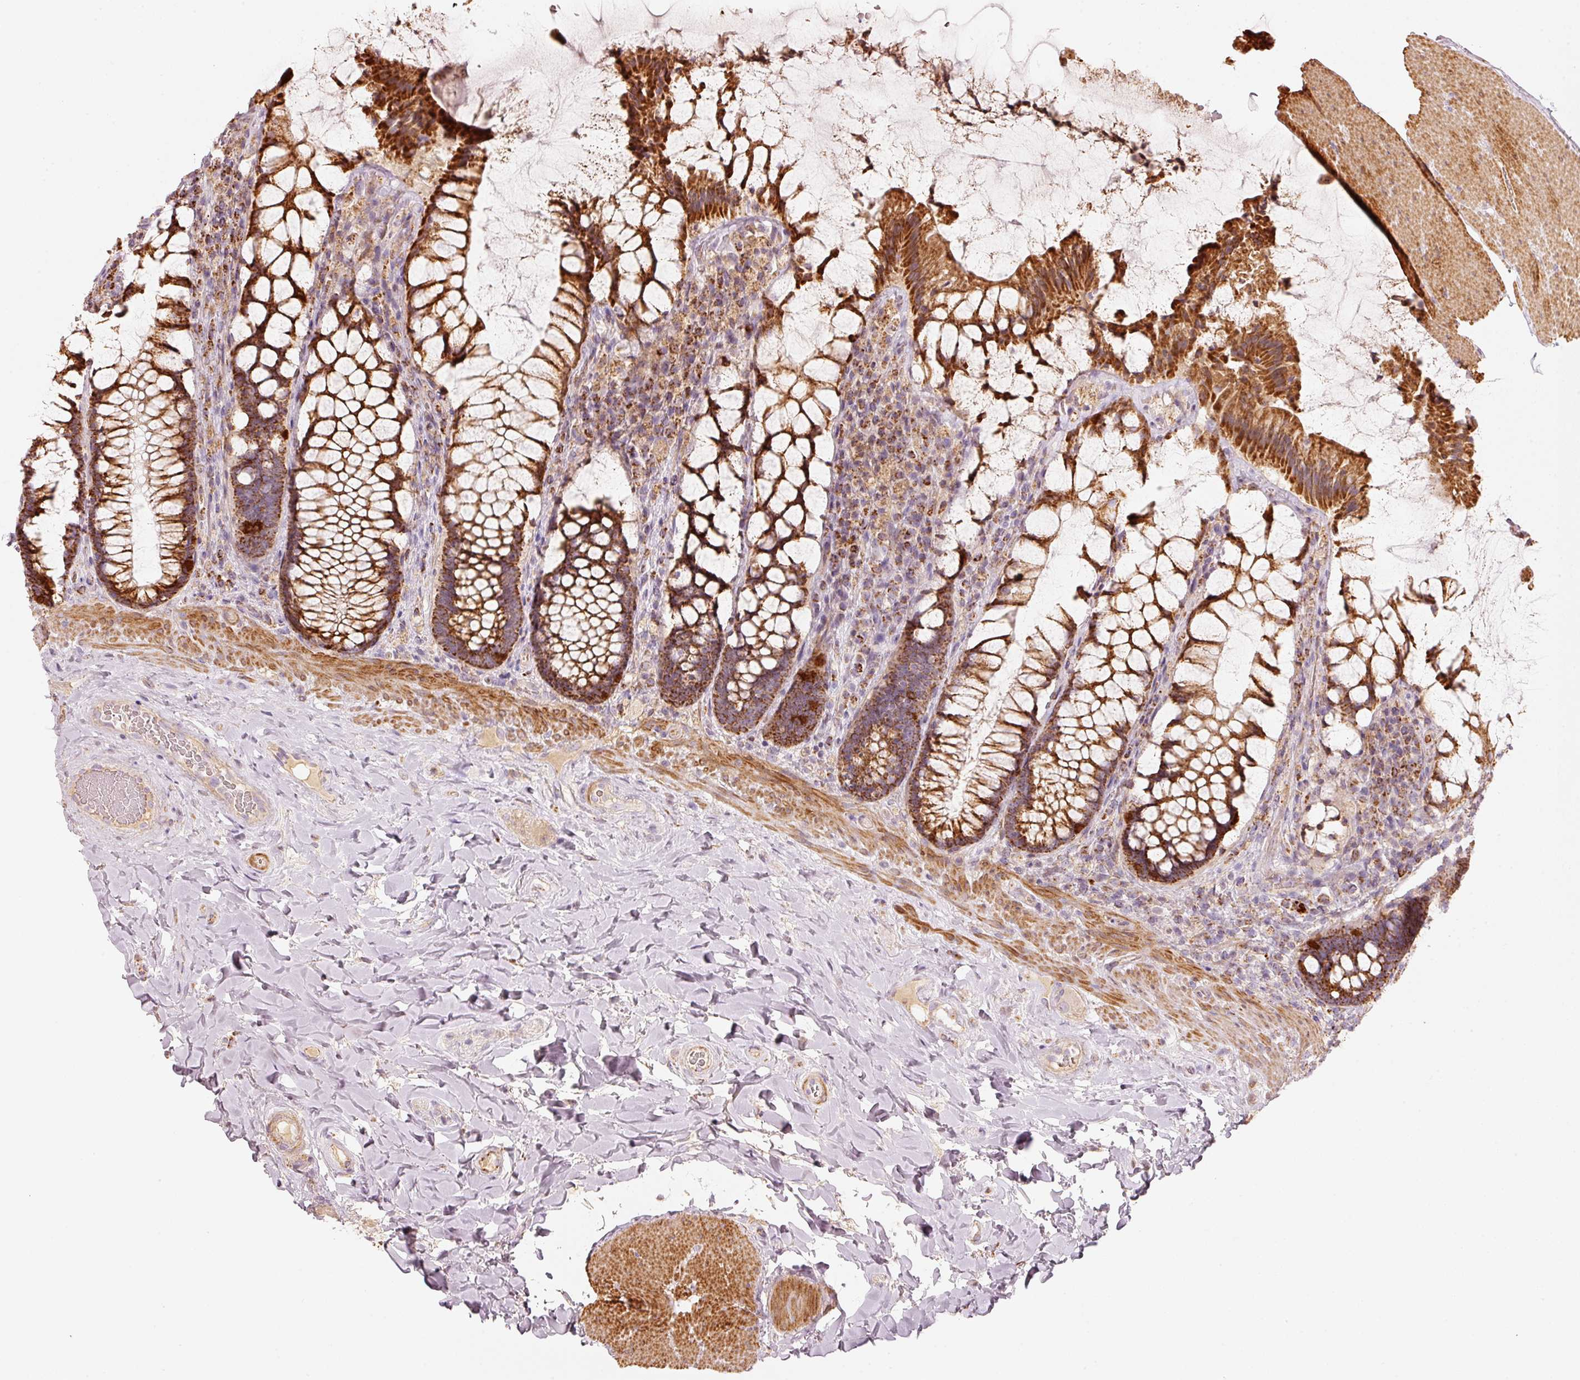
{"staining": {"intensity": "strong", "quantity": ">75%", "location": "cytoplasmic/membranous"}, "tissue": "rectum", "cell_type": "Glandular cells", "image_type": "normal", "snomed": [{"axis": "morphology", "description": "Normal tissue, NOS"}, {"axis": "topography", "description": "Rectum"}], "caption": "Protein expression by immunohistochemistry demonstrates strong cytoplasmic/membranous staining in approximately >75% of glandular cells in normal rectum.", "gene": "C17orf98", "patient": {"sex": "female", "age": 58}}